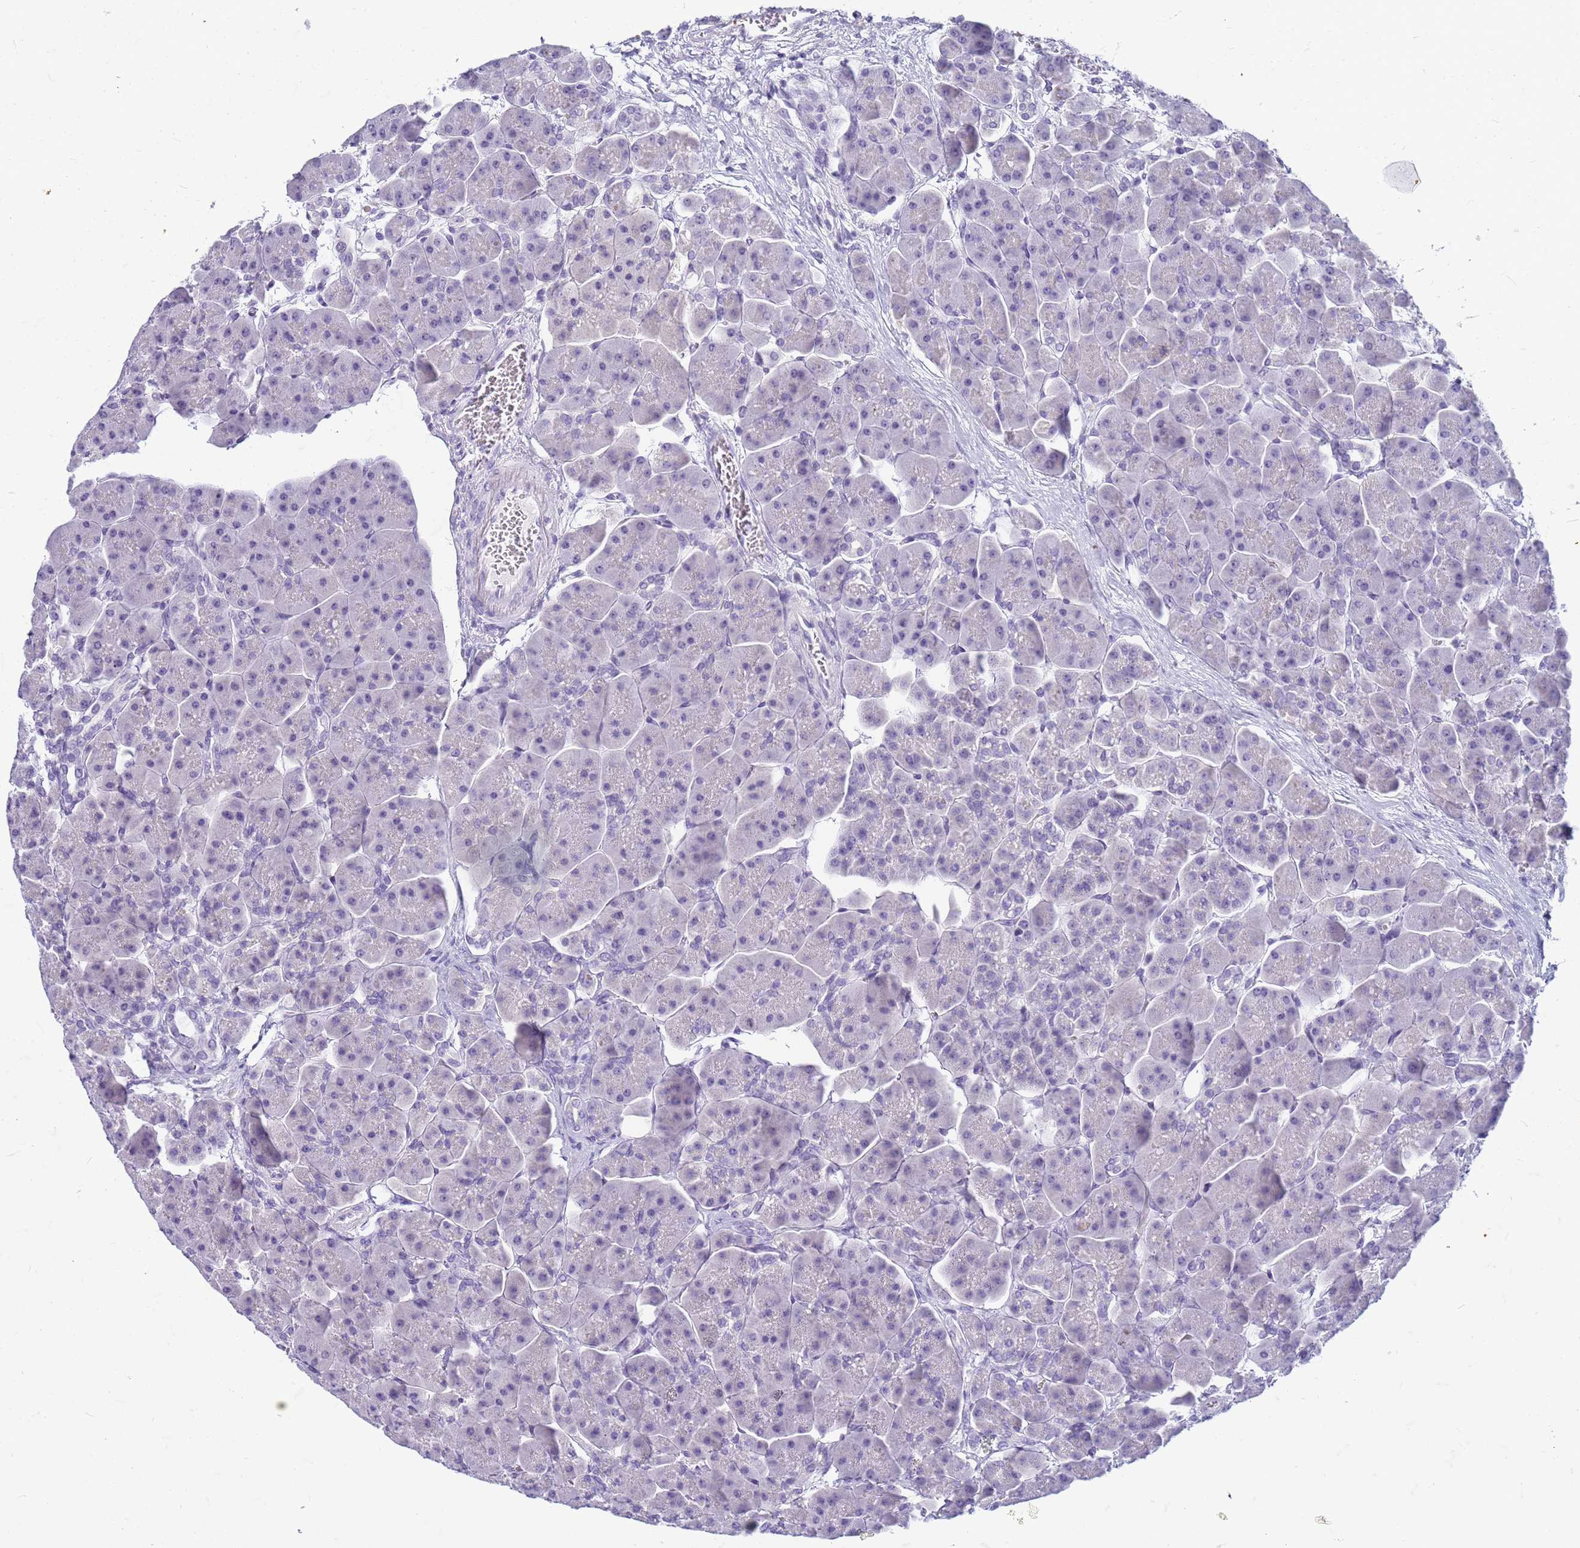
{"staining": {"intensity": "negative", "quantity": "none", "location": "none"}, "tissue": "pancreas", "cell_type": "Exocrine glandular cells", "image_type": "normal", "snomed": [{"axis": "morphology", "description": "Normal tissue, NOS"}, {"axis": "topography", "description": "Pancreas"}], "caption": "Immunohistochemistry (IHC) histopathology image of unremarkable pancreas: pancreas stained with DAB exhibits no significant protein staining in exocrine glandular cells. The staining is performed using DAB brown chromogen with nuclei counter-stained in using hematoxylin.", "gene": "CFAP100", "patient": {"sex": "male", "age": 66}}